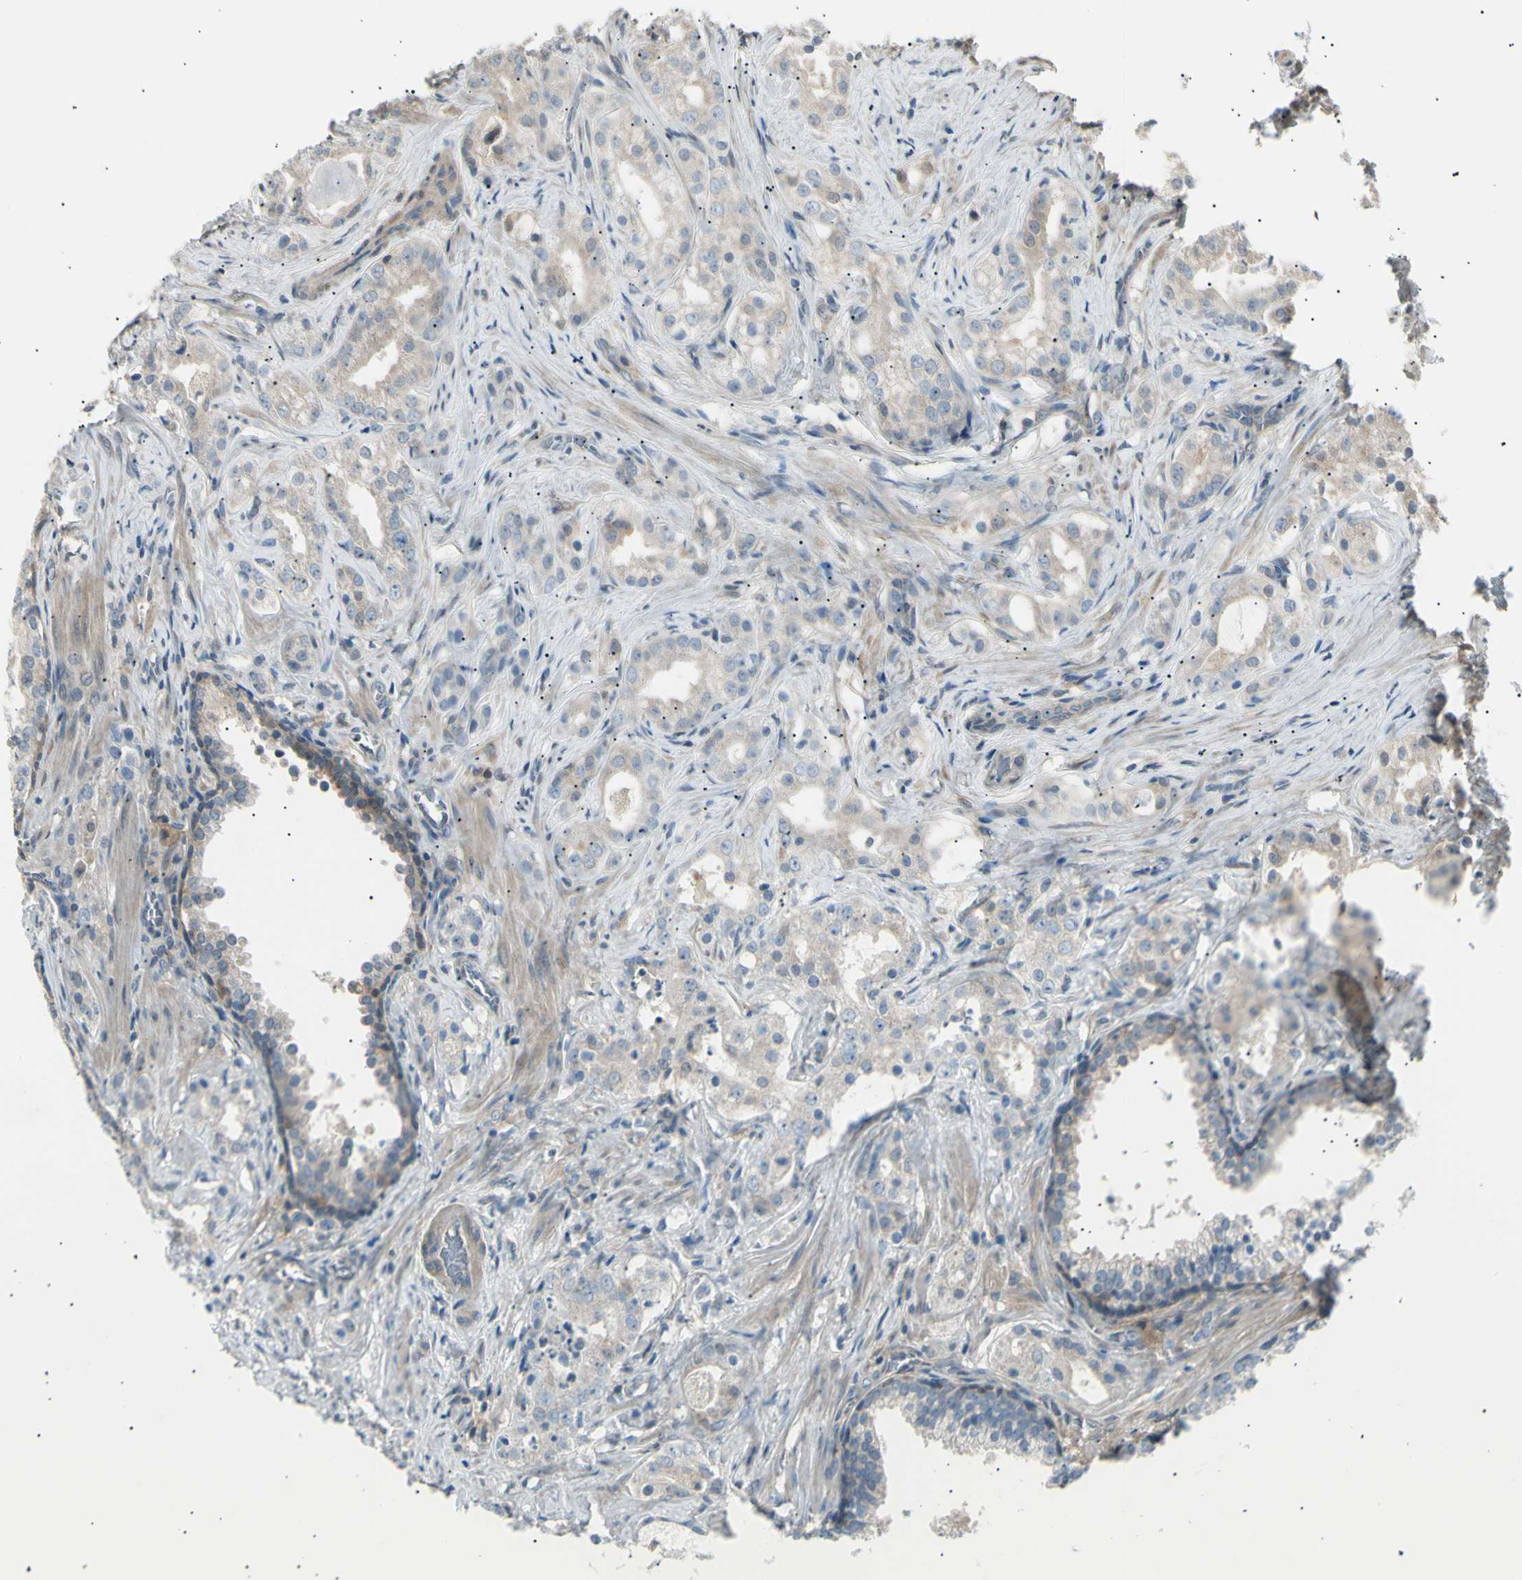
{"staining": {"intensity": "weak", "quantity": "<25%", "location": "cytoplasmic/membranous"}, "tissue": "prostate cancer", "cell_type": "Tumor cells", "image_type": "cancer", "snomed": [{"axis": "morphology", "description": "Adenocarcinoma, Low grade"}, {"axis": "topography", "description": "Prostate"}], "caption": "High power microscopy histopathology image of an immunohistochemistry (IHC) image of prostate cancer, revealing no significant positivity in tumor cells.", "gene": "LHPP", "patient": {"sex": "male", "age": 59}}